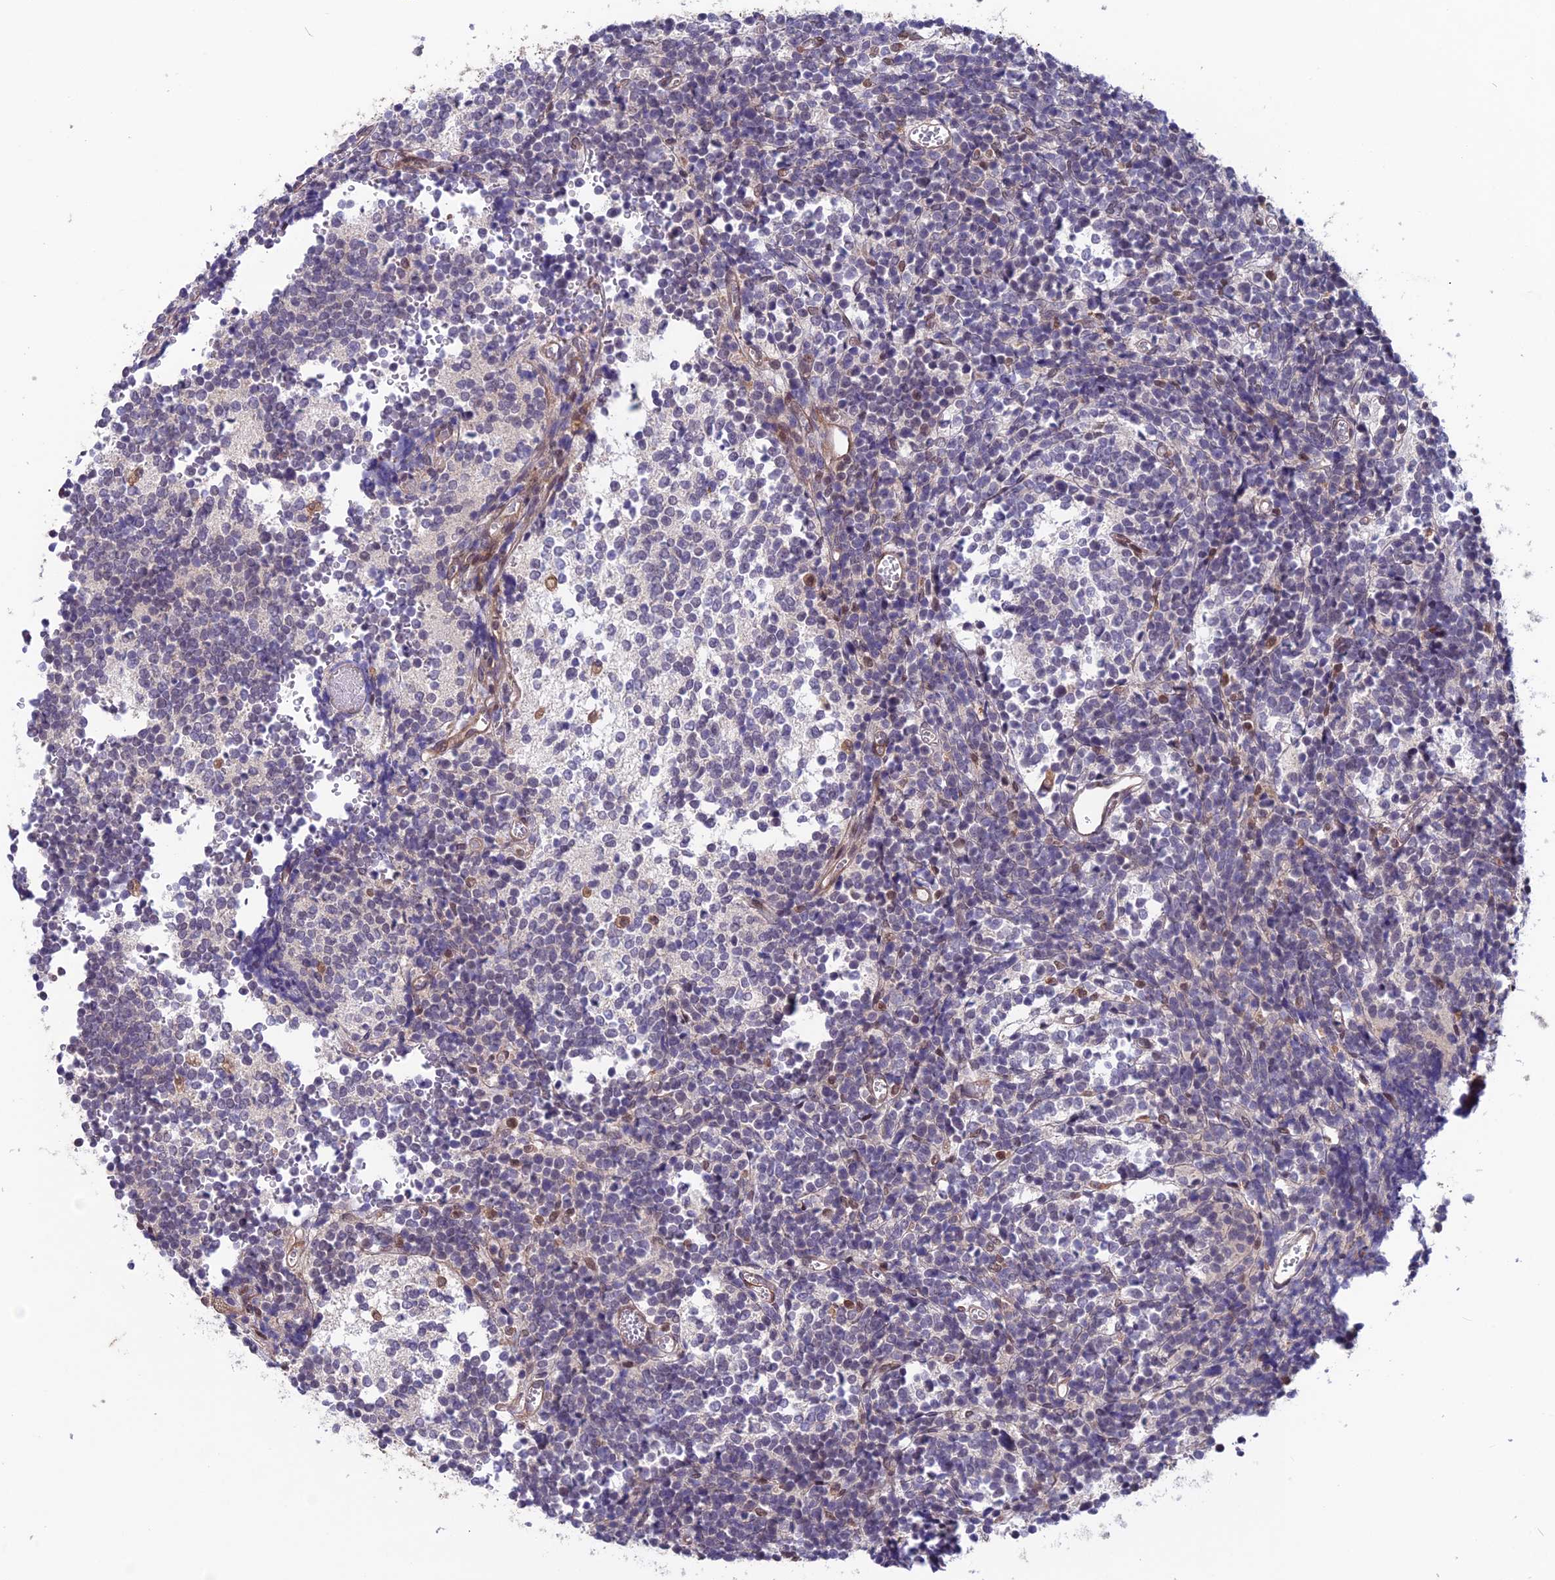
{"staining": {"intensity": "negative", "quantity": "none", "location": "none"}, "tissue": "glioma", "cell_type": "Tumor cells", "image_type": "cancer", "snomed": [{"axis": "morphology", "description": "Glioma, malignant, Low grade"}, {"axis": "topography", "description": "Brain"}], "caption": "This image is of malignant glioma (low-grade) stained with IHC to label a protein in brown with the nuclei are counter-stained blue. There is no expression in tumor cells.", "gene": "MAST2", "patient": {"sex": "female", "age": 1}}